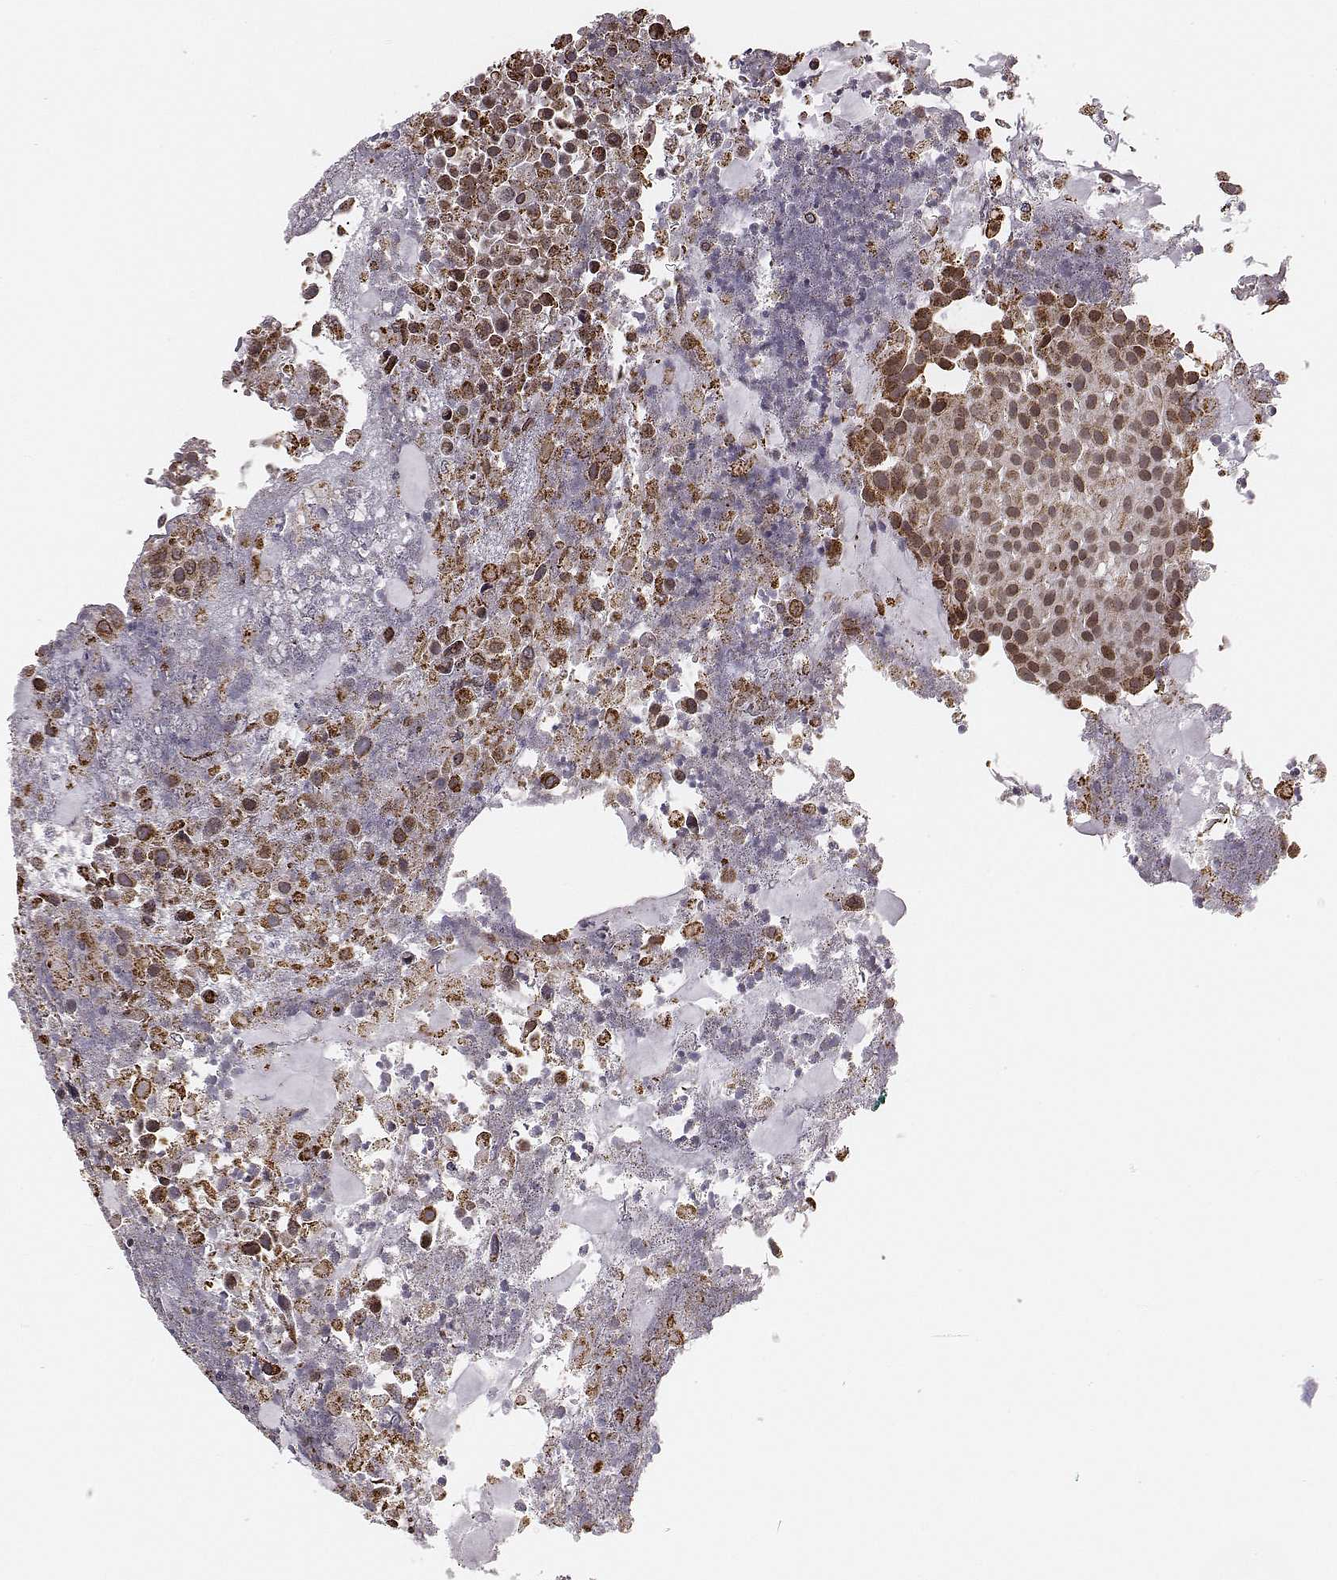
{"staining": {"intensity": "moderate", "quantity": ">75%", "location": "cytoplasmic/membranous"}, "tissue": "urothelial cancer", "cell_type": "Tumor cells", "image_type": "cancer", "snomed": [{"axis": "morphology", "description": "Urothelial carcinoma, Low grade"}, {"axis": "topography", "description": "Urinary bladder"}], "caption": "Protein analysis of low-grade urothelial carcinoma tissue exhibits moderate cytoplasmic/membranous expression in about >75% of tumor cells. The staining was performed using DAB (3,3'-diaminobenzidine), with brown indicating positive protein expression. Nuclei are stained blue with hematoxylin.", "gene": "ACOT2", "patient": {"sex": "female", "age": 87}}